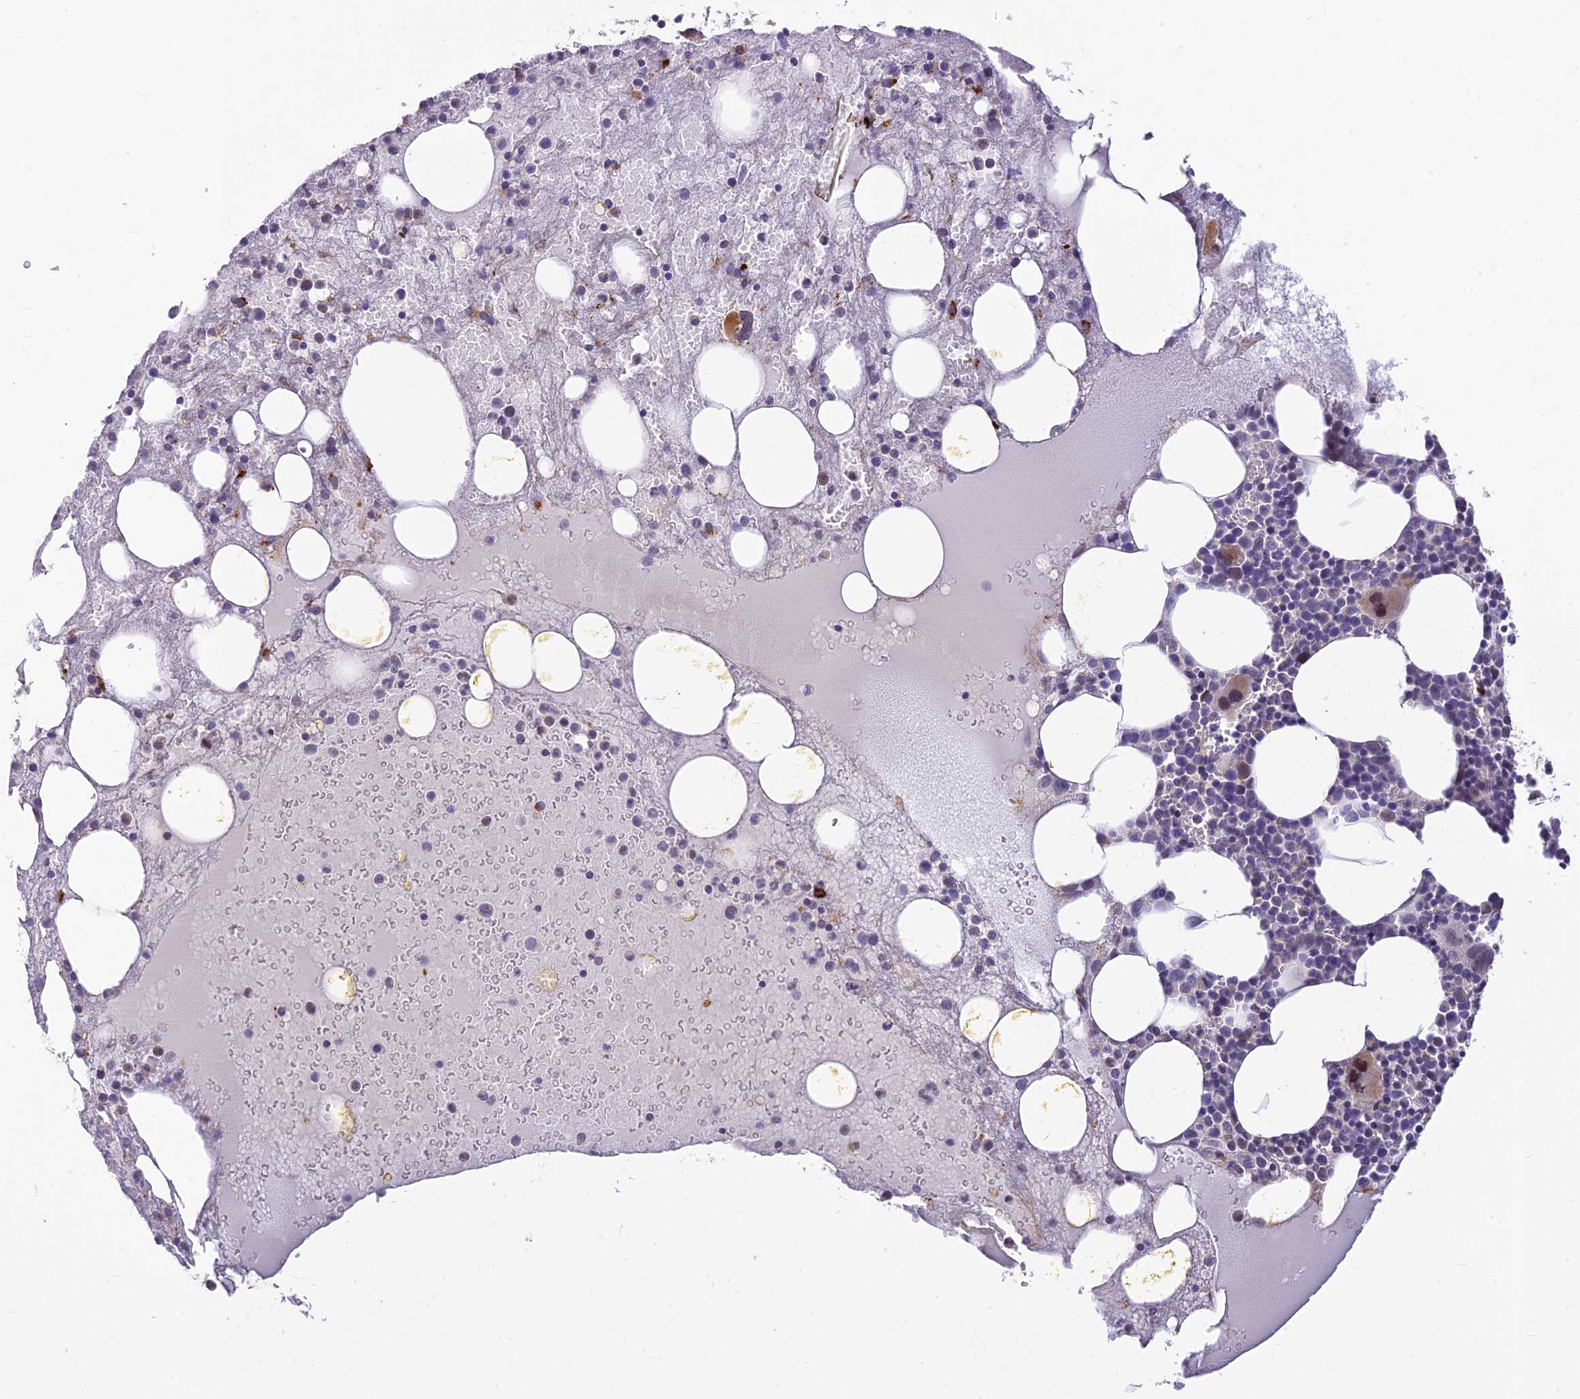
{"staining": {"intensity": "moderate", "quantity": "<25%", "location": "cytoplasmic/membranous"}, "tissue": "bone marrow", "cell_type": "Hematopoietic cells", "image_type": "normal", "snomed": [{"axis": "morphology", "description": "Normal tissue, NOS"}, {"axis": "topography", "description": "Bone marrow"}], "caption": "IHC photomicrograph of normal human bone marrow stained for a protein (brown), which displays low levels of moderate cytoplasmic/membranous positivity in about <25% of hematopoietic cells.", "gene": "ASPDH", "patient": {"sex": "male", "age": 61}}